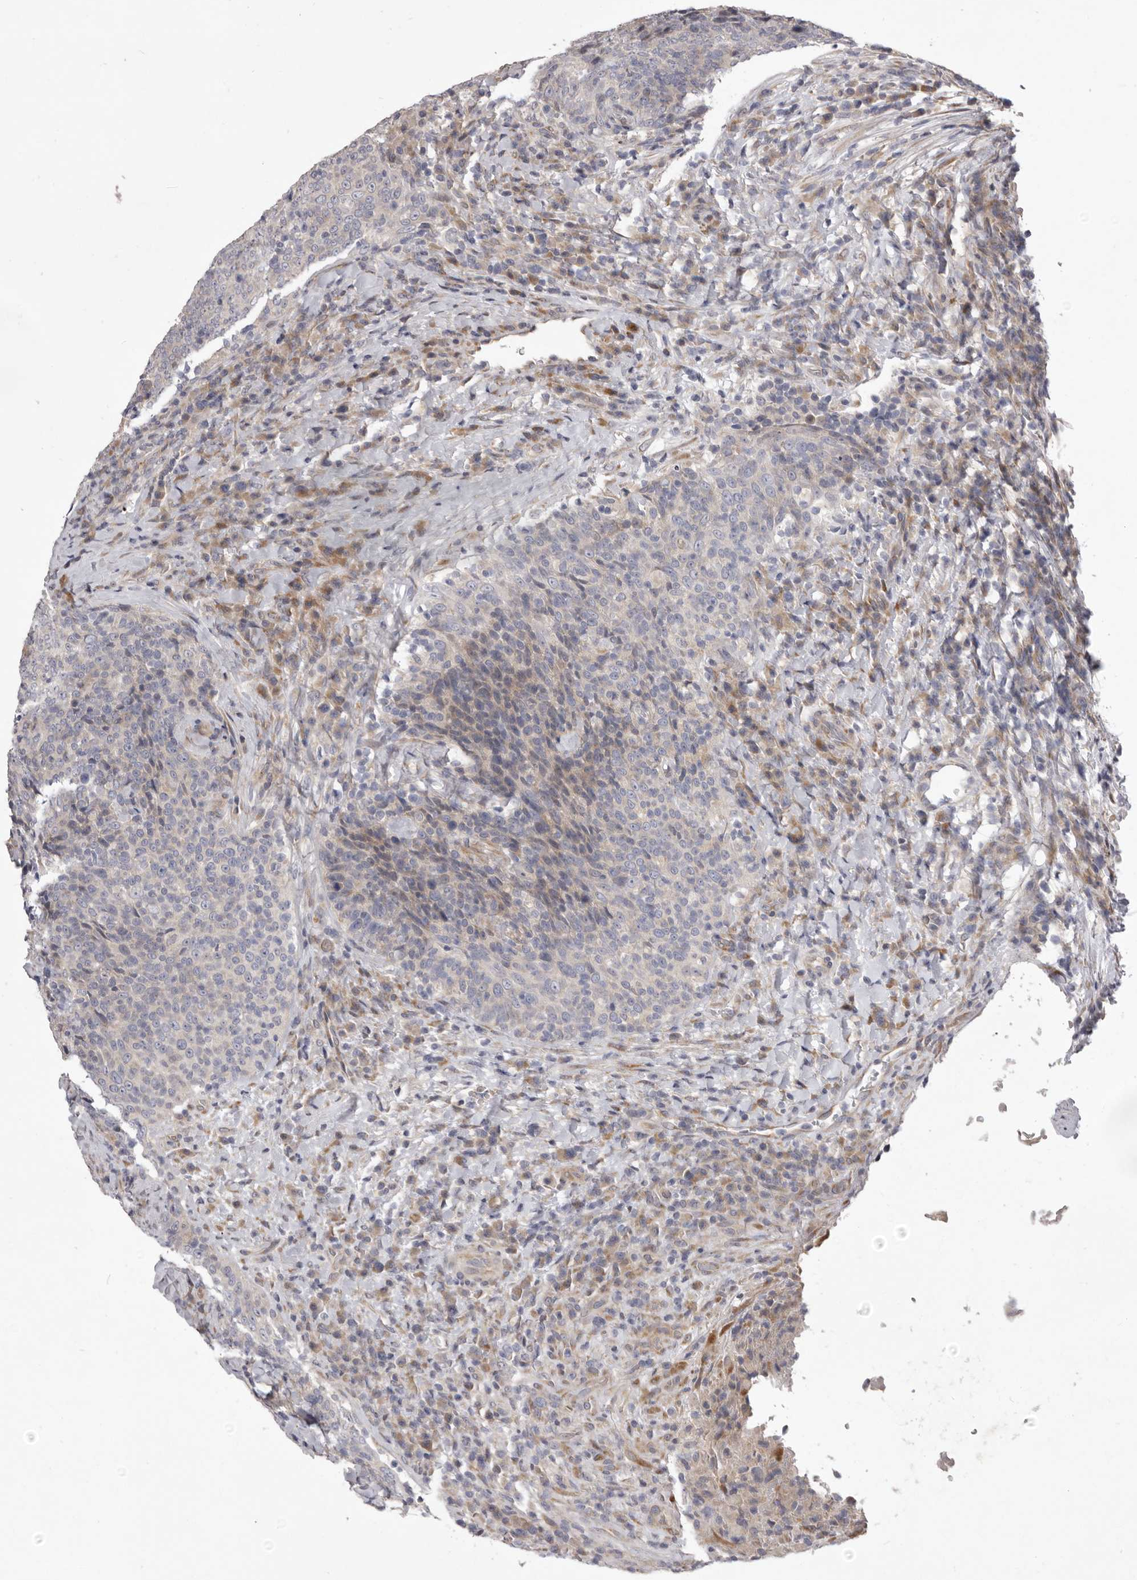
{"staining": {"intensity": "negative", "quantity": "none", "location": "none"}, "tissue": "head and neck cancer", "cell_type": "Tumor cells", "image_type": "cancer", "snomed": [{"axis": "morphology", "description": "Squamous cell carcinoma, NOS"}, {"axis": "morphology", "description": "Squamous cell carcinoma, metastatic, NOS"}, {"axis": "topography", "description": "Lymph node"}, {"axis": "topography", "description": "Head-Neck"}], "caption": "This is an immunohistochemistry photomicrograph of human head and neck cancer. There is no positivity in tumor cells.", "gene": "TBC1D8B", "patient": {"sex": "male", "age": 62}}